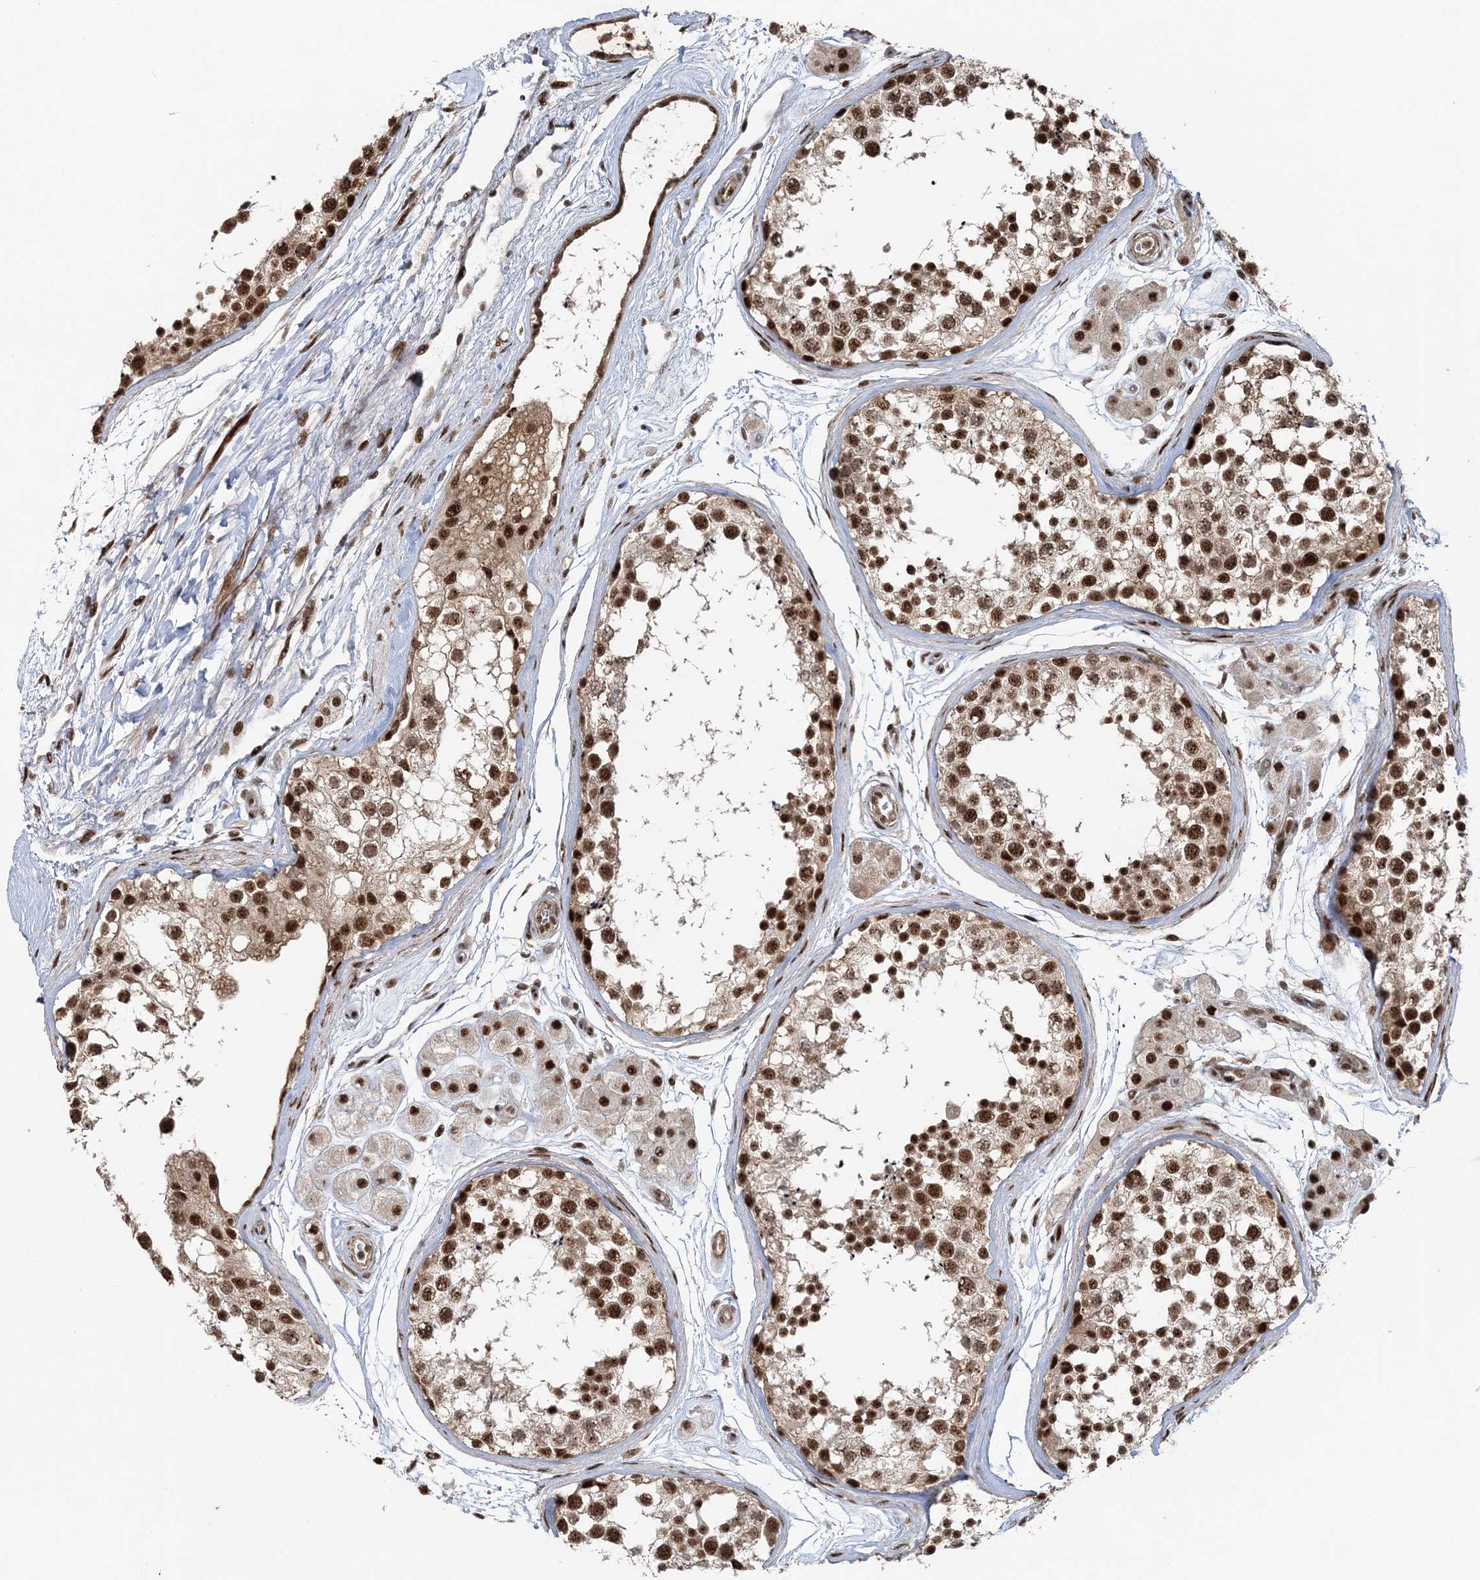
{"staining": {"intensity": "strong", "quantity": ">75%", "location": "cytoplasmic/membranous,nuclear"}, "tissue": "testis", "cell_type": "Cells in seminiferous ducts", "image_type": "normal", "snomed": [{"axis": "morphology", "description": "Normal tissue, NOS"}, {"axis": "topography", "description": "Testis"}], "caption": "Immunohistochemistry micrograph of unremarkable testis: testis stained using immunohistochemistry demonstrates high levels of strong protein expression localized specifically in the cytoplasmic/membranous,nuclear of cells in seminiferous ducts, appearing as a cytoplasmic/membranous,nuclear brown color.", "gene": "EXOSC8", "patient": {"sex": "male", "age": 56}}